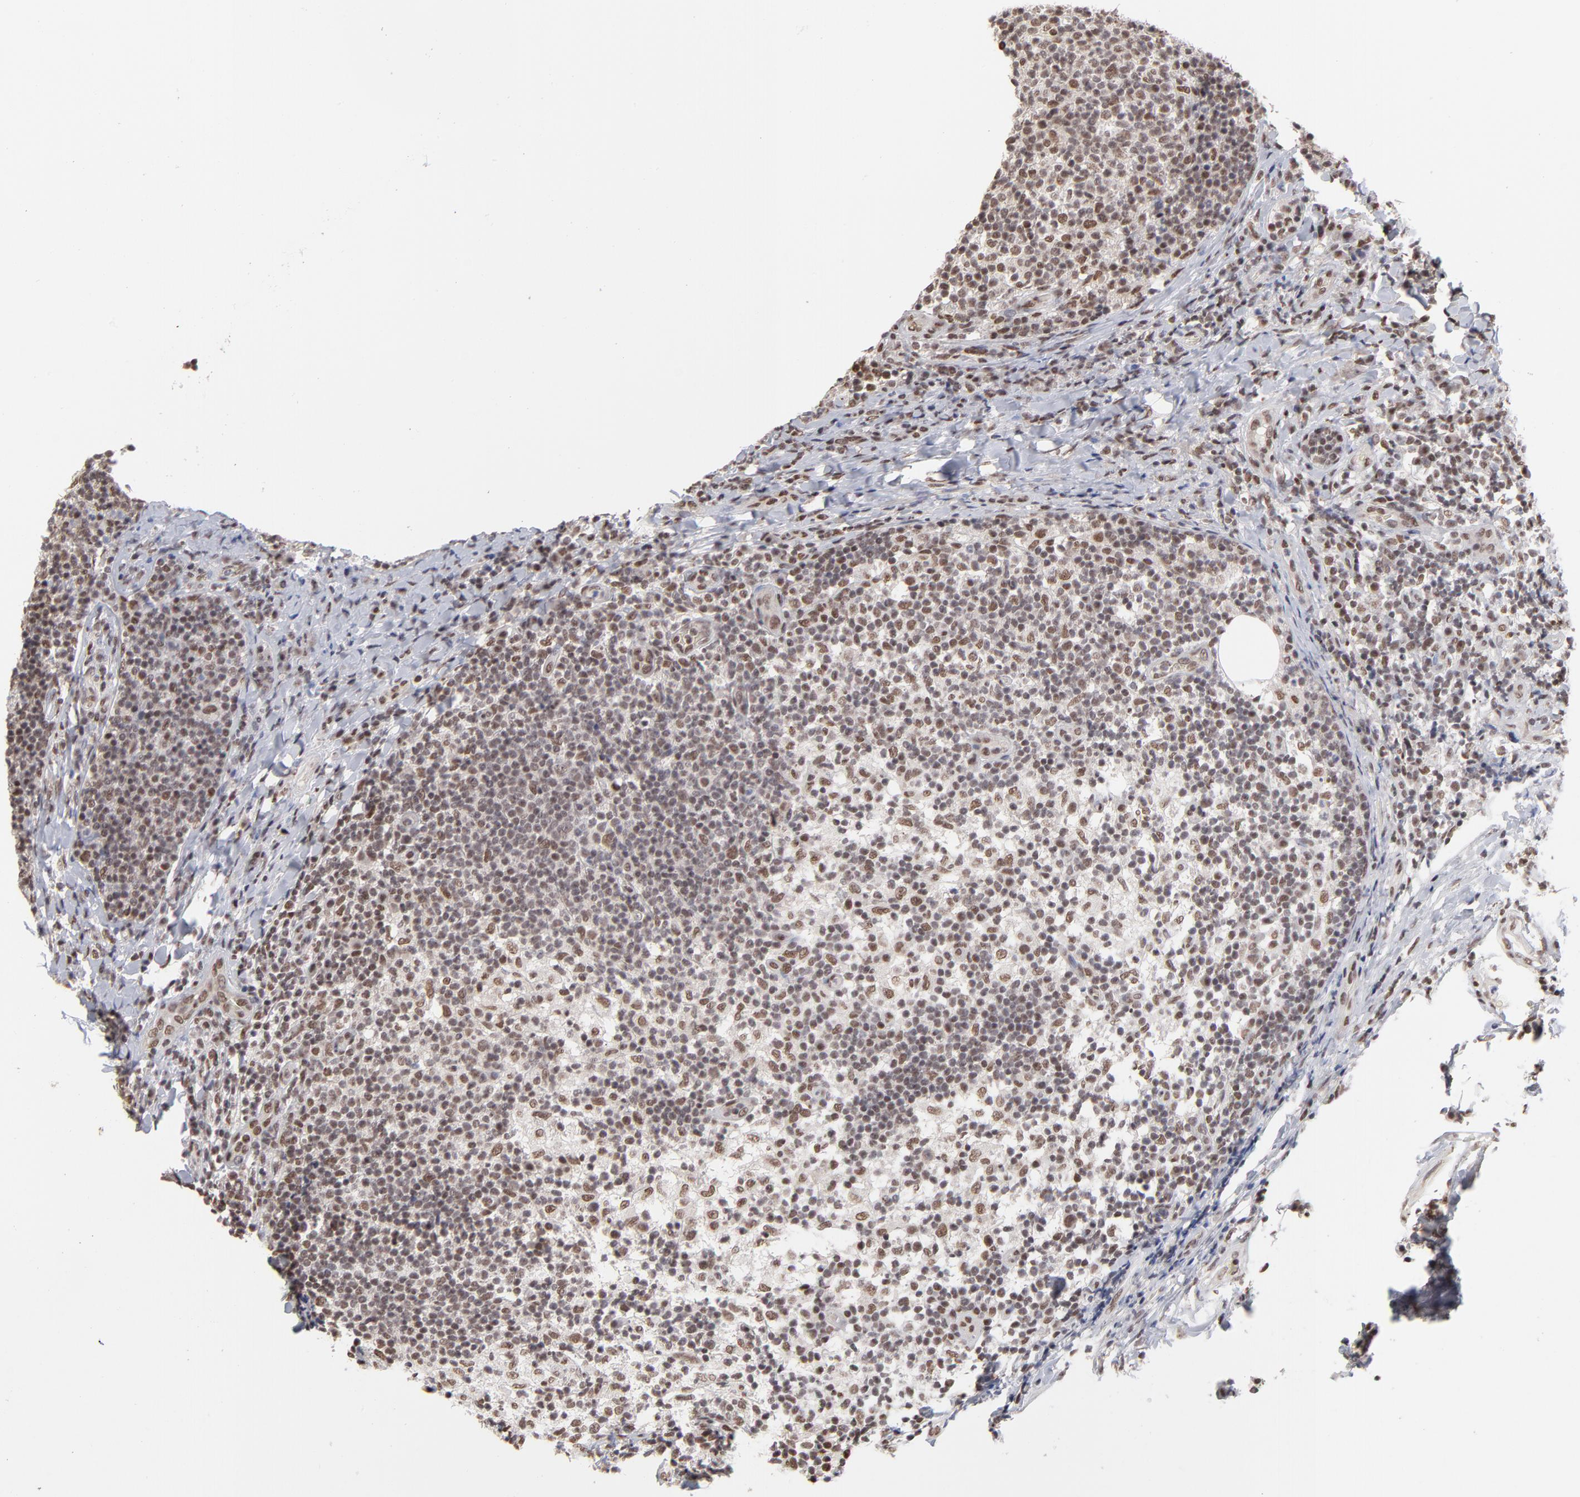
{"staining": {"intensity": "strong", "quantity": "25%-75%", "location": "nuclear"}, "tissue": "lymph node", "cell_type": "Germinal center cells", "image_type": "normal", "snomed": [{"axis": "morphology", "description": "Normal tissue, NOS"}, {"axis": "morphology", "description": "Inflammation, NOS"}, {"axis": "topography", "description": "Lymph node"}], "caption": "Immunohistochemistry (IHC) of unremarkable lymph node exhibits high levels of strong nuclear staining in about 25%-75% of germinal center cells.", "gene": "ZNF3", "patient": {"sex": "male", "age": 46}}